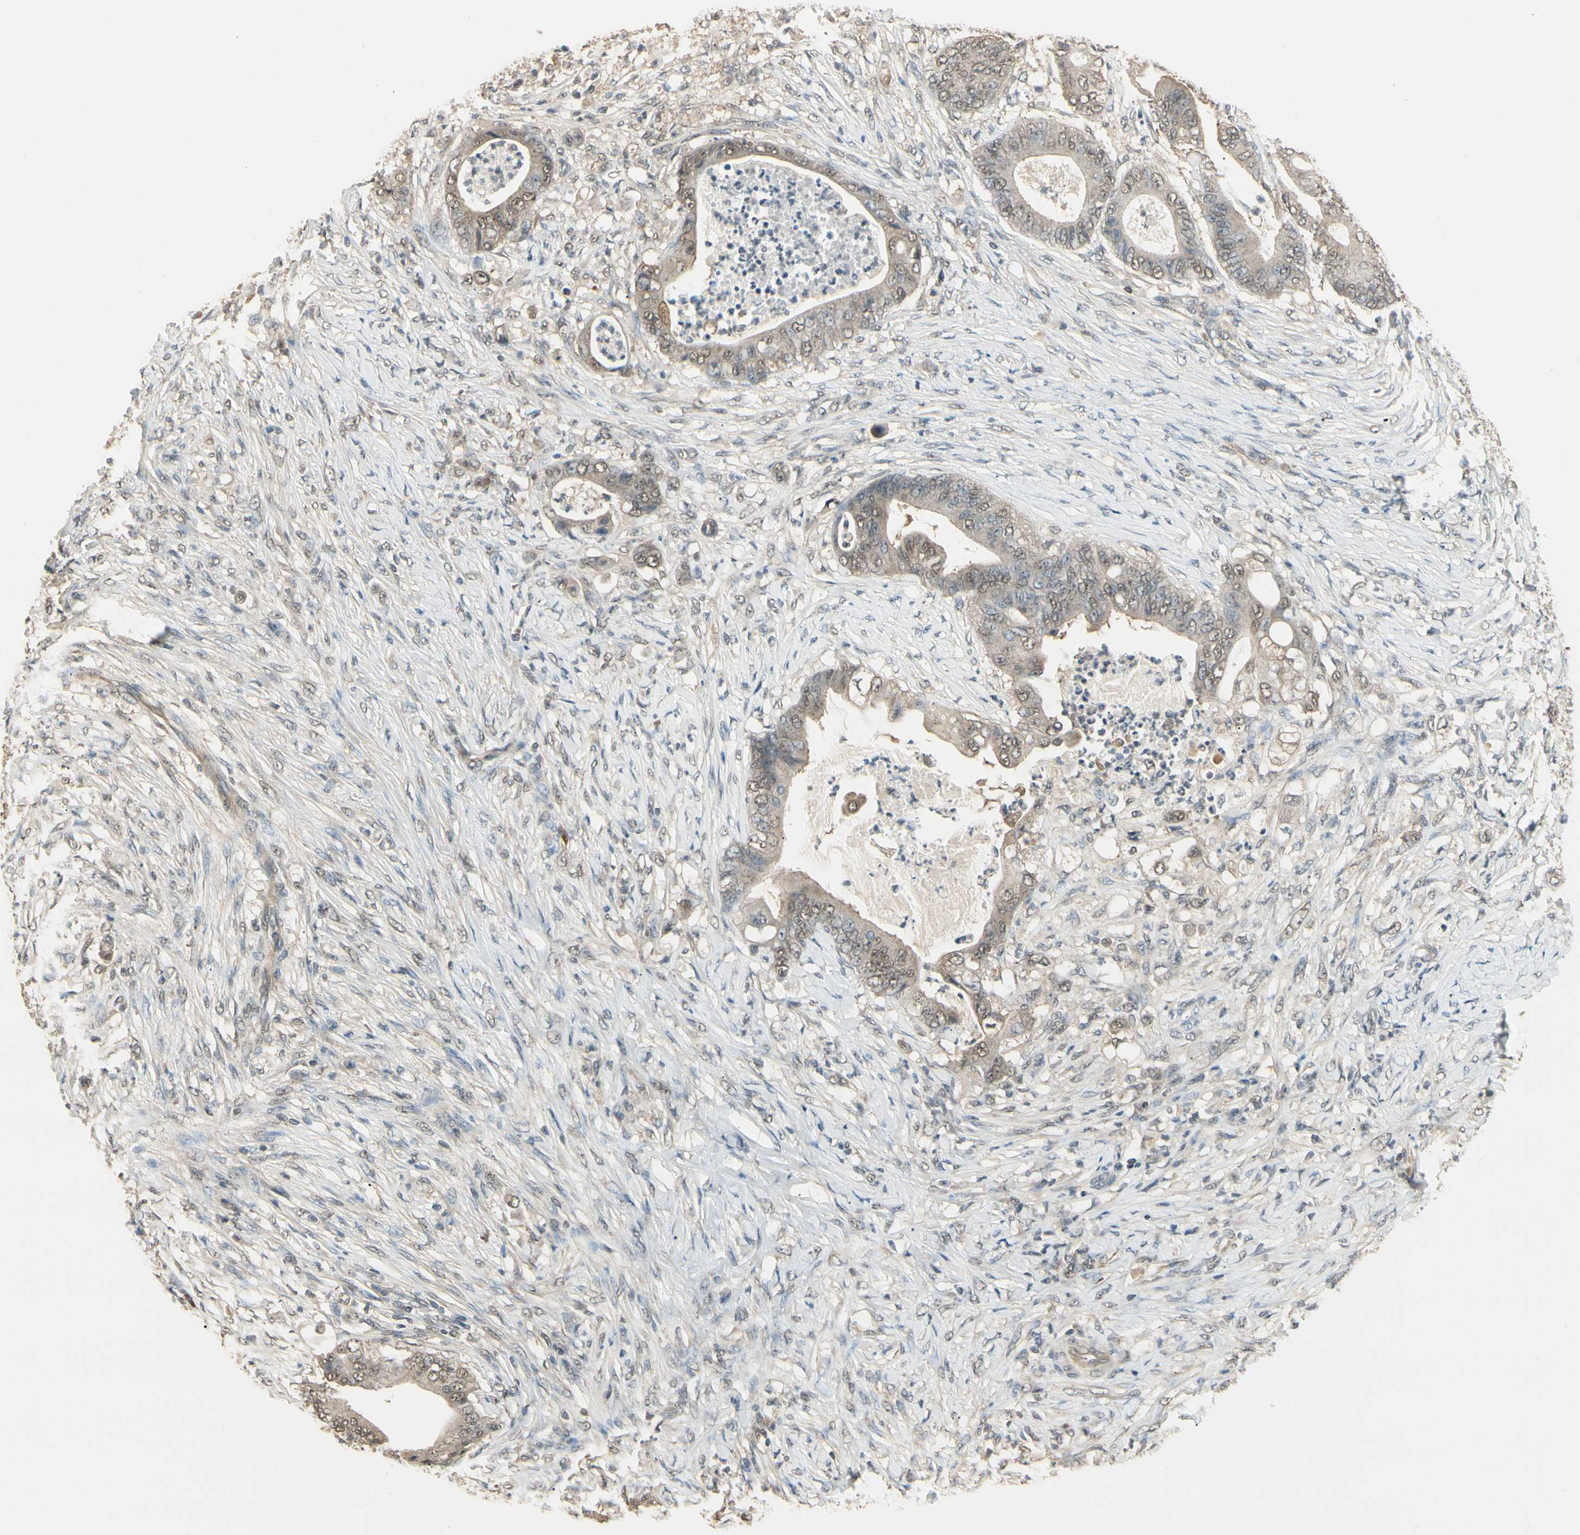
{"staining": {"intensity": "weak", "quantity": ">75%", "location": "cytoplasmic/membranous"}, "tissue": "stomach cancer", "cell_type": "Tumor cells", "image_type": "cancer", "snomed": [{"axis": "morphology", "description": "Adenocarcinoma, NOS"}, {"axis": "topography", "description": "Stomach"}], "caption": "Protein analysis of adenocarcinoma (stomach) tissue demonstrates weak cytoplasmic/membranous positivity in about >75% of tumor cells. The protein is stained brown, and the nuclei are stained in blue (DAB IHC with brightfield microscopy, high magnification).", "gene": "SGCA", "patient": {"sex": "female", "age": 73}}